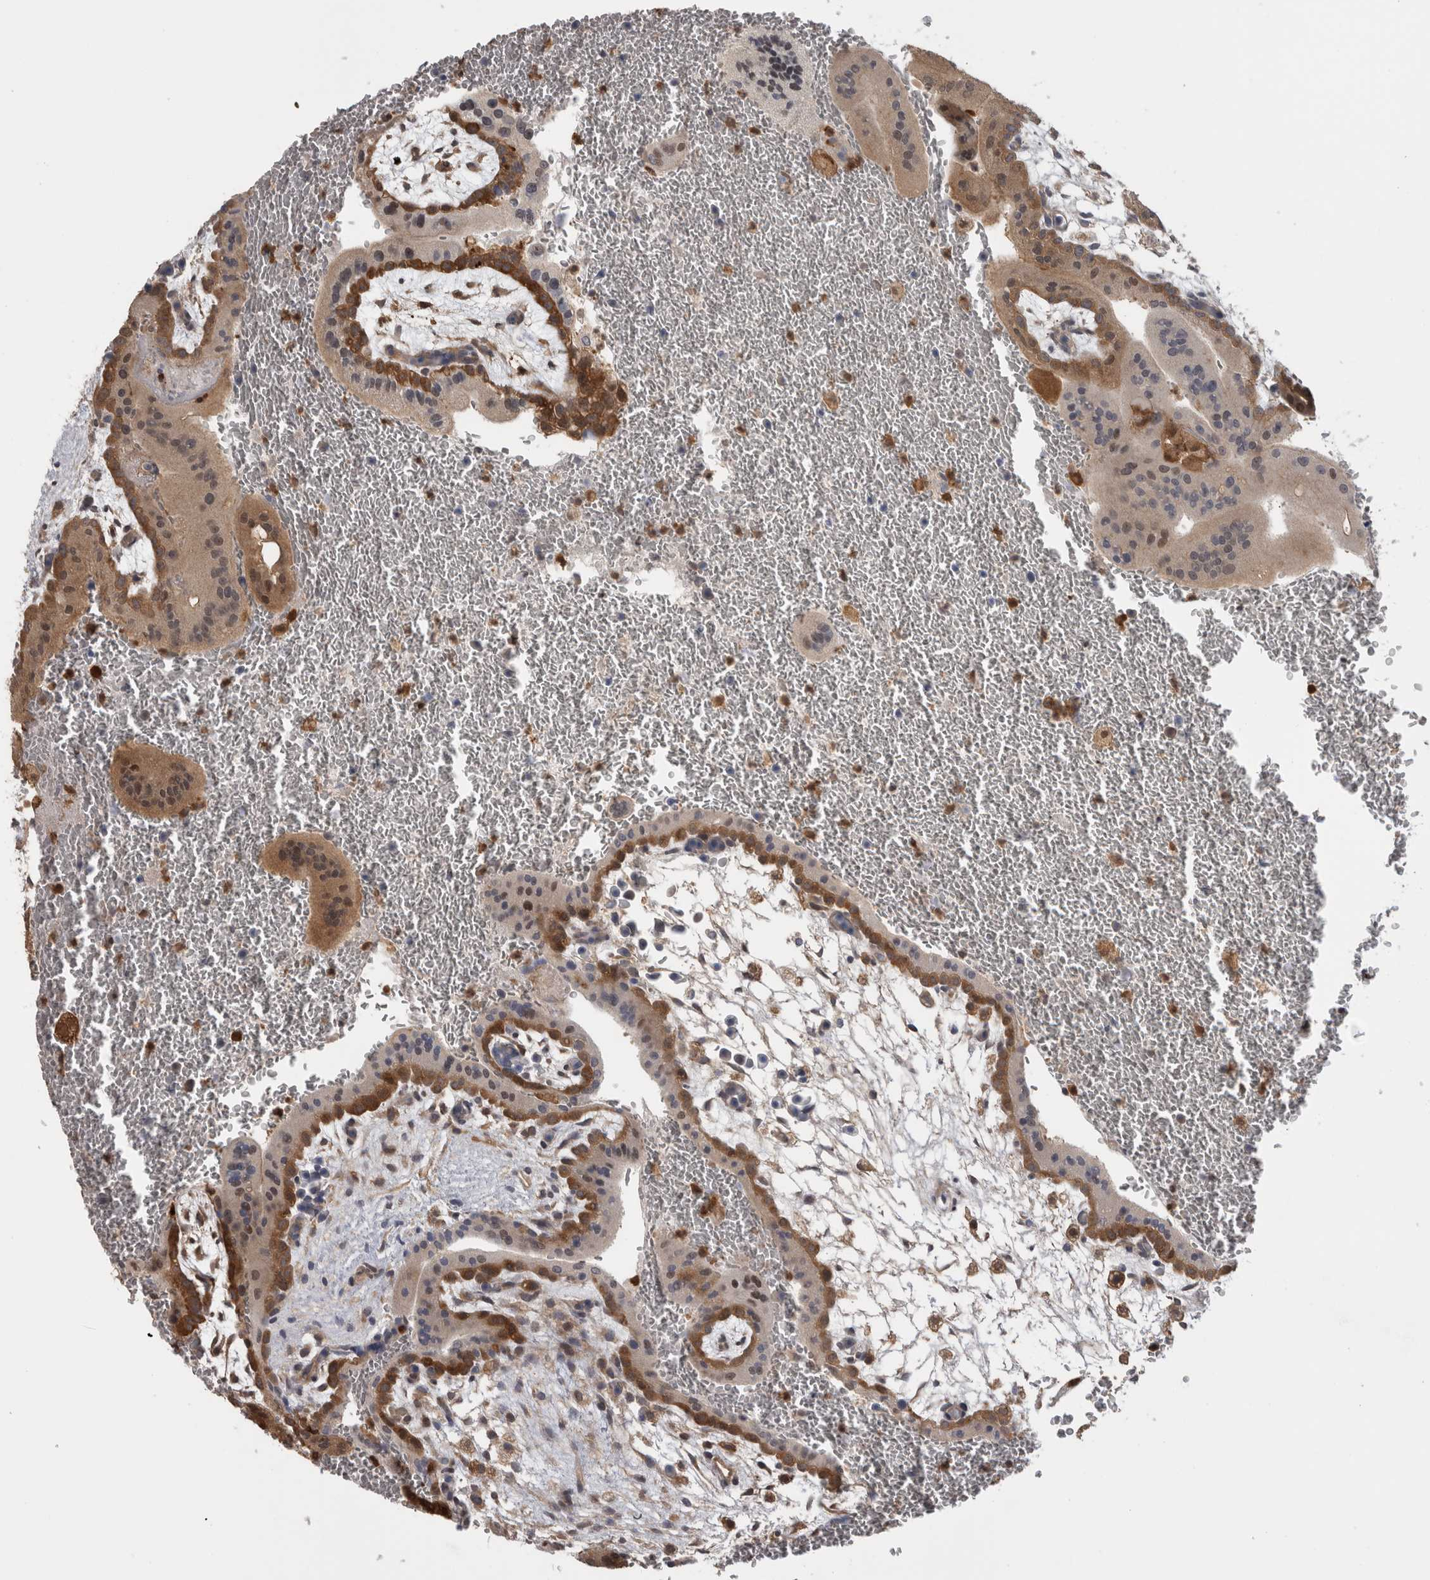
{"staining": {"intensity": "moderate", "quantity": "25%-75%", "location": "cytoplasmic/membranous"}, "tissue": "placenta", "cell_type": "Trophoblastic cells", "image_type": "normal", "snomed": [{"axis": "morphology", "description": "Normal tissue, NOS"}, {"axis": "topography", "description": "Placenta"}], "caption": "Protein expression analysis of normal human placenta reveals moderate cytoplasmic/membranous staining in approximately 25%-75% of trophoblastic cells. (DAB (3,3'-diaminobenzidine) IHC with brightfield microscopy, high magnification).", "gene": "USH1G", "patient": {"sex": "female", "age": 35}}